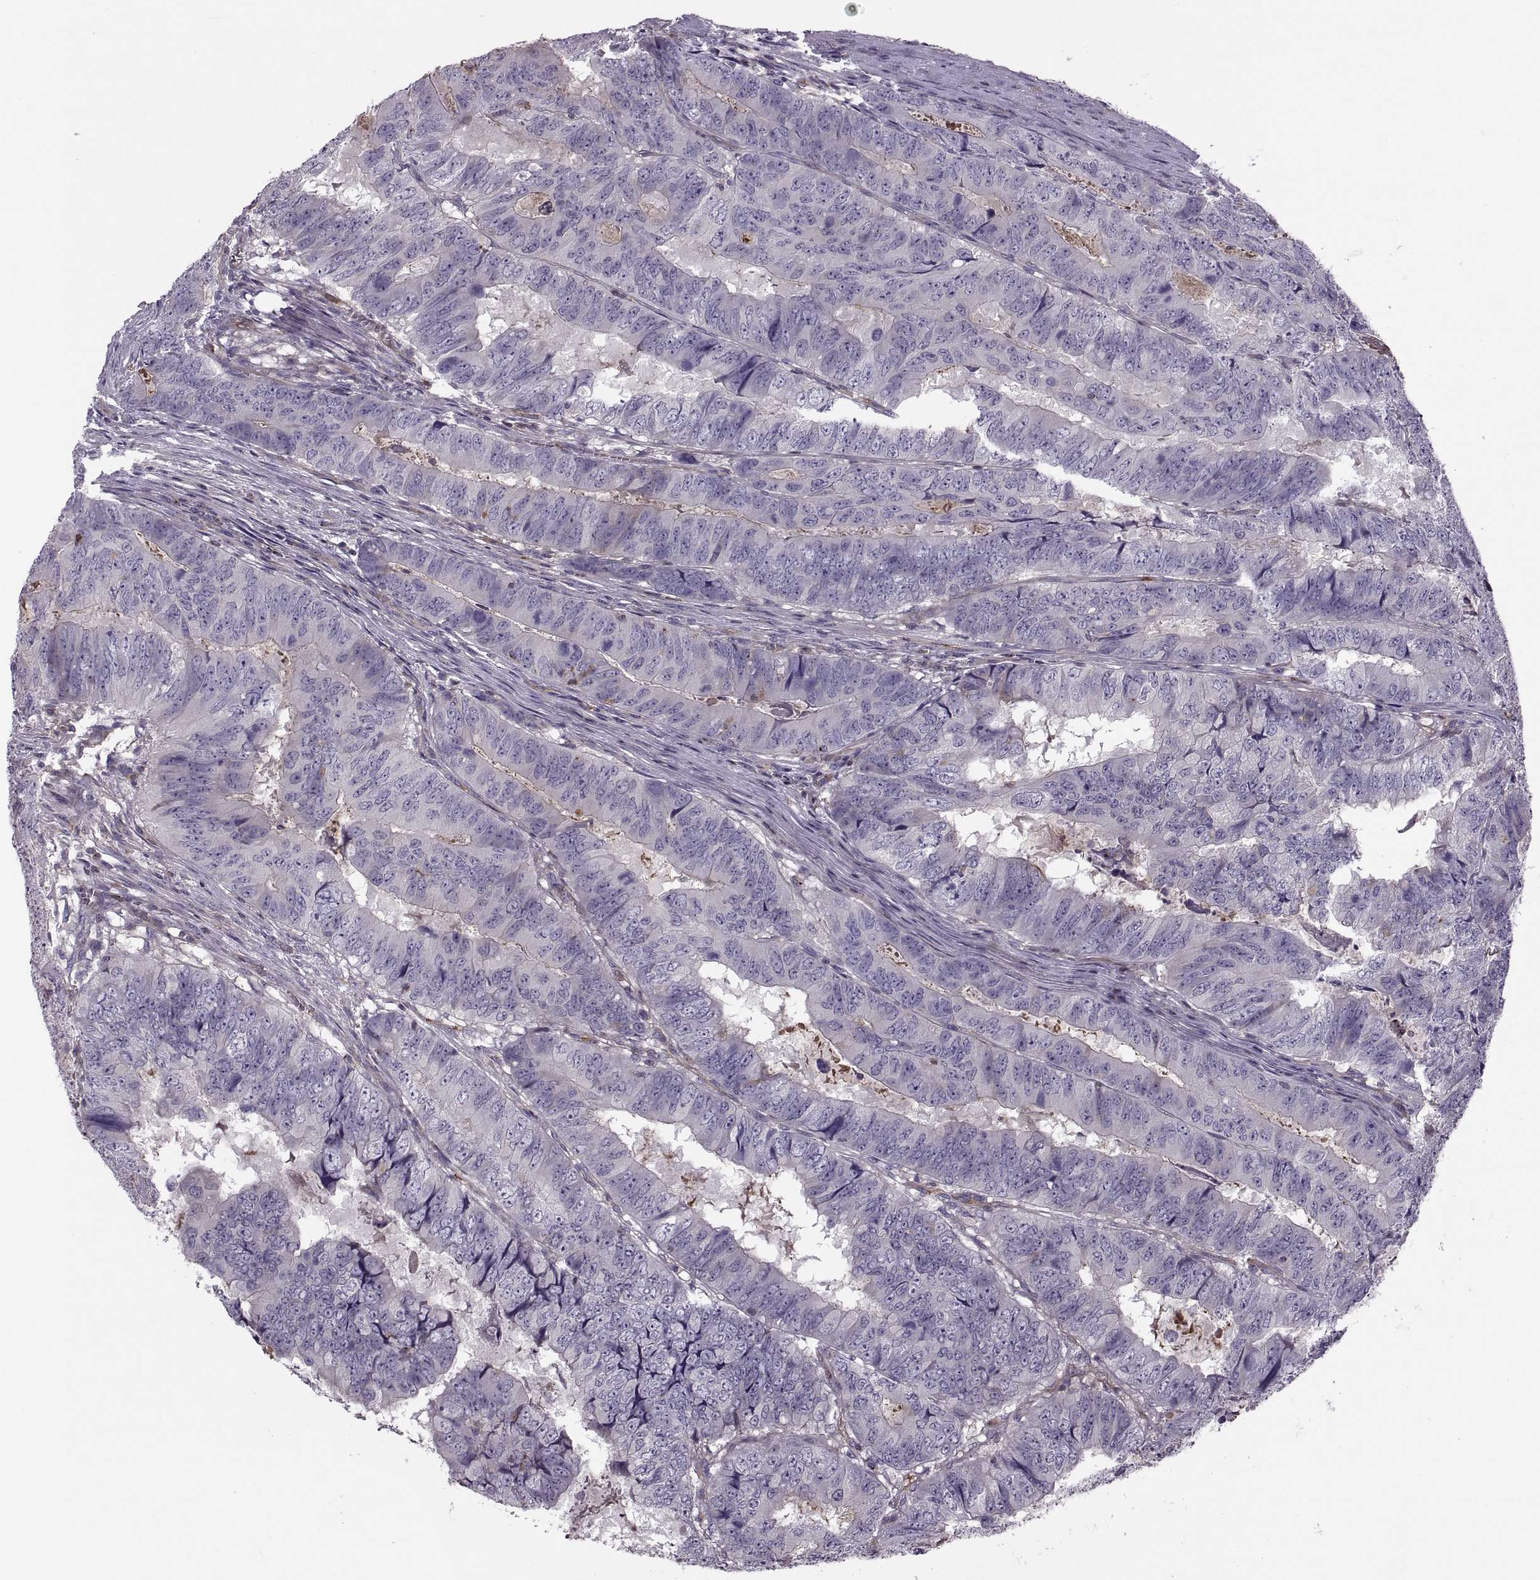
{"staining": {"intensity": "negative", "quantity": "none", "location": "none"}, "tissue": "colorectal cancer", "cell_type": "Tumor cells", "image_type": "cancer", "snomed": [{"axis": "morphology", "description": "Adenocarcinoma, NOS"}, {"axis": "topography", "description": "Colon"}], "caption": "Tumor cells show no significant protein positivity in adenocarcinoma (colorectal). (DAB immunohistochemistry (IHC) with hematoxylin counter stain).", "gene": "SLC2A3", "patient": {"sex": "male", "age": 79}}